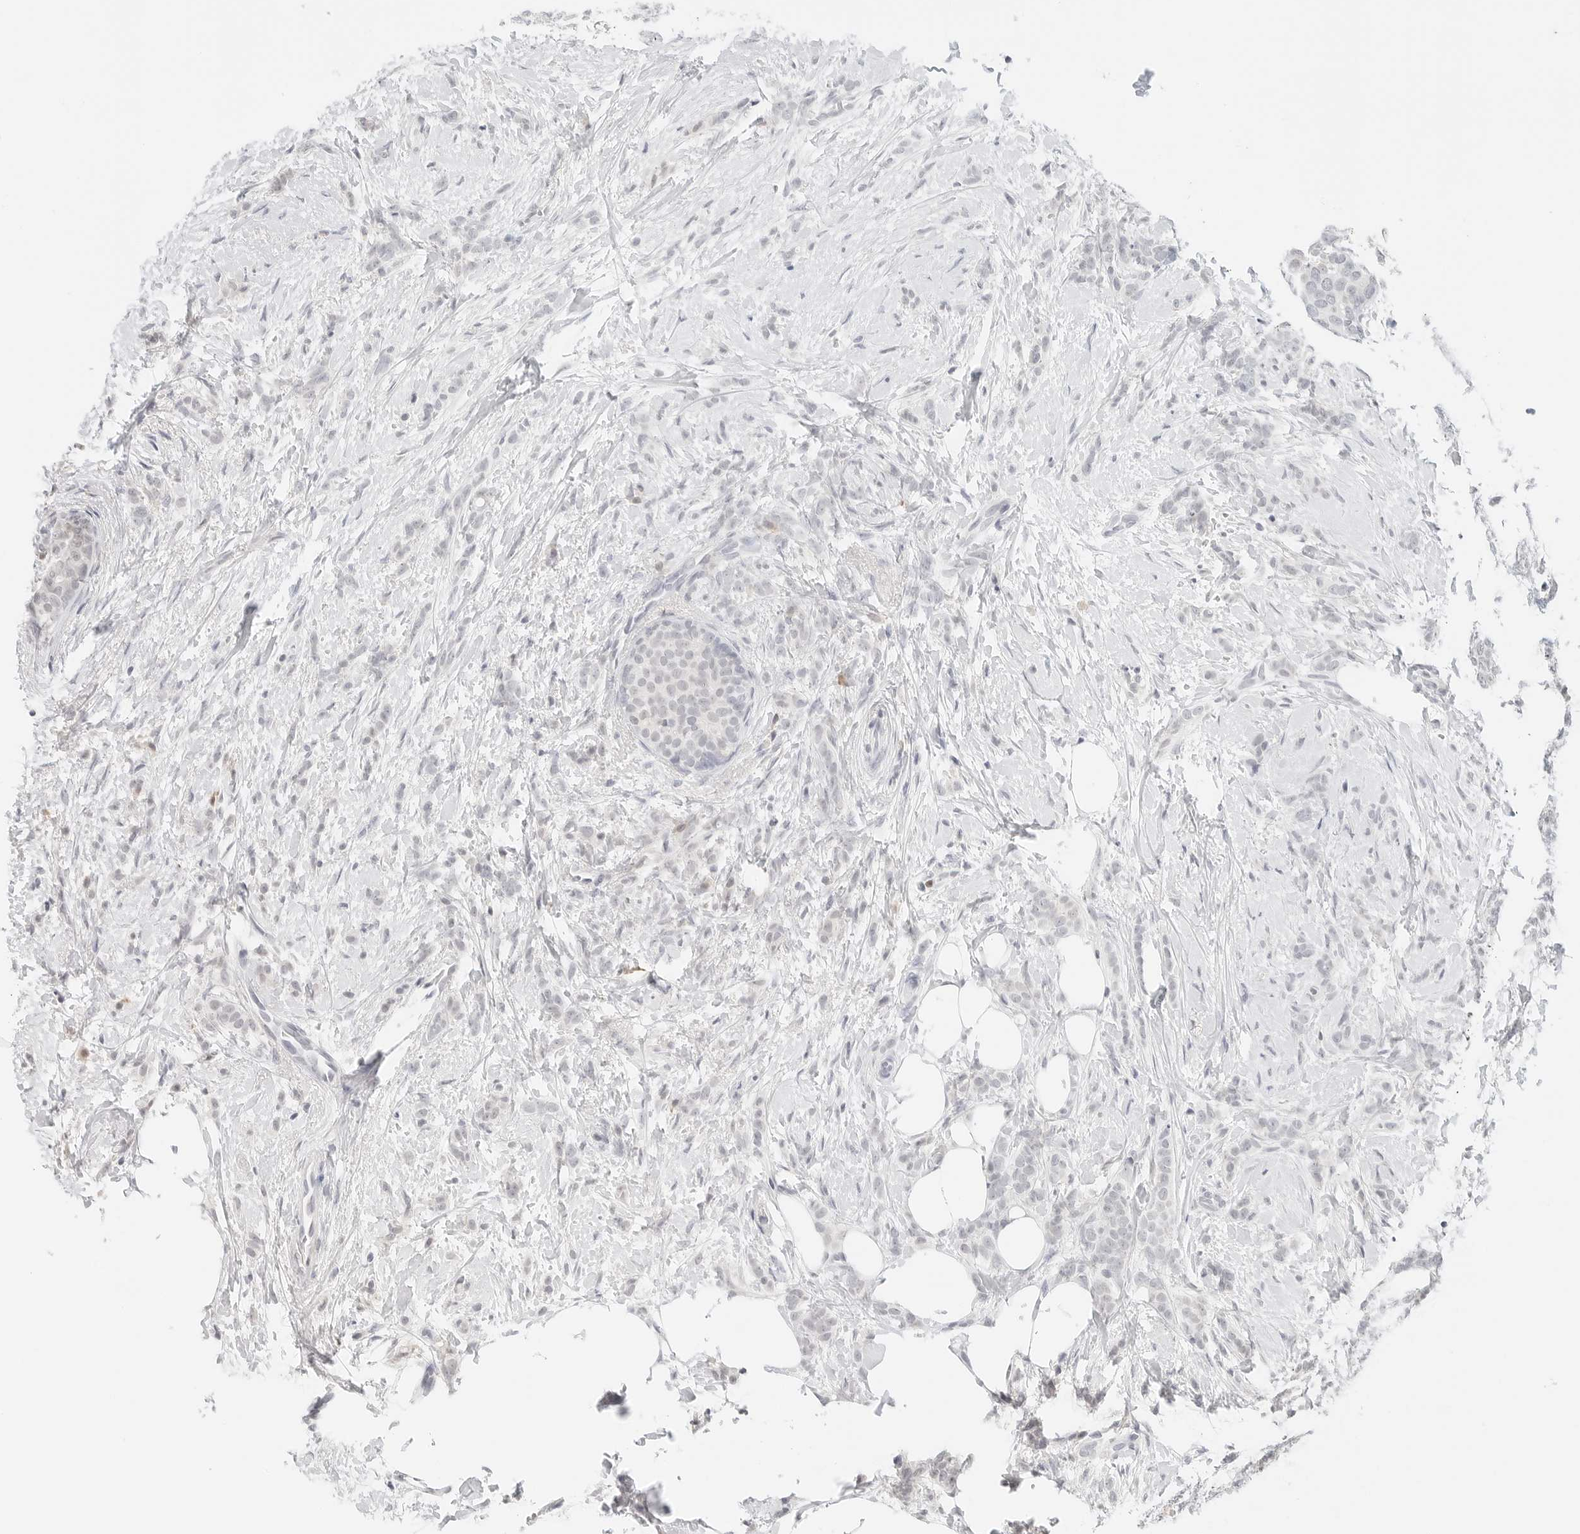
{"staining": {"intensity": "negative", "quantity": "none", "location": "none"}, "tissue": "breast cancer", "cell_type": "Tumor cells", "image_type": "cancer", "snomed": [{"axis": "morphology", "description": "Lobular carcinoma, in situ"}, {"axis": "morphology", "description": "Lobular carcinoma"}, {"axis": "topography", "description": "Breast"}], "caption": "High power microscopy photomicrograph of an IHC image of breast cancer, revealing no significant staining in tumor cells.", "gene": "NEO1", "patient": {"sex": "female", "age": 41}}